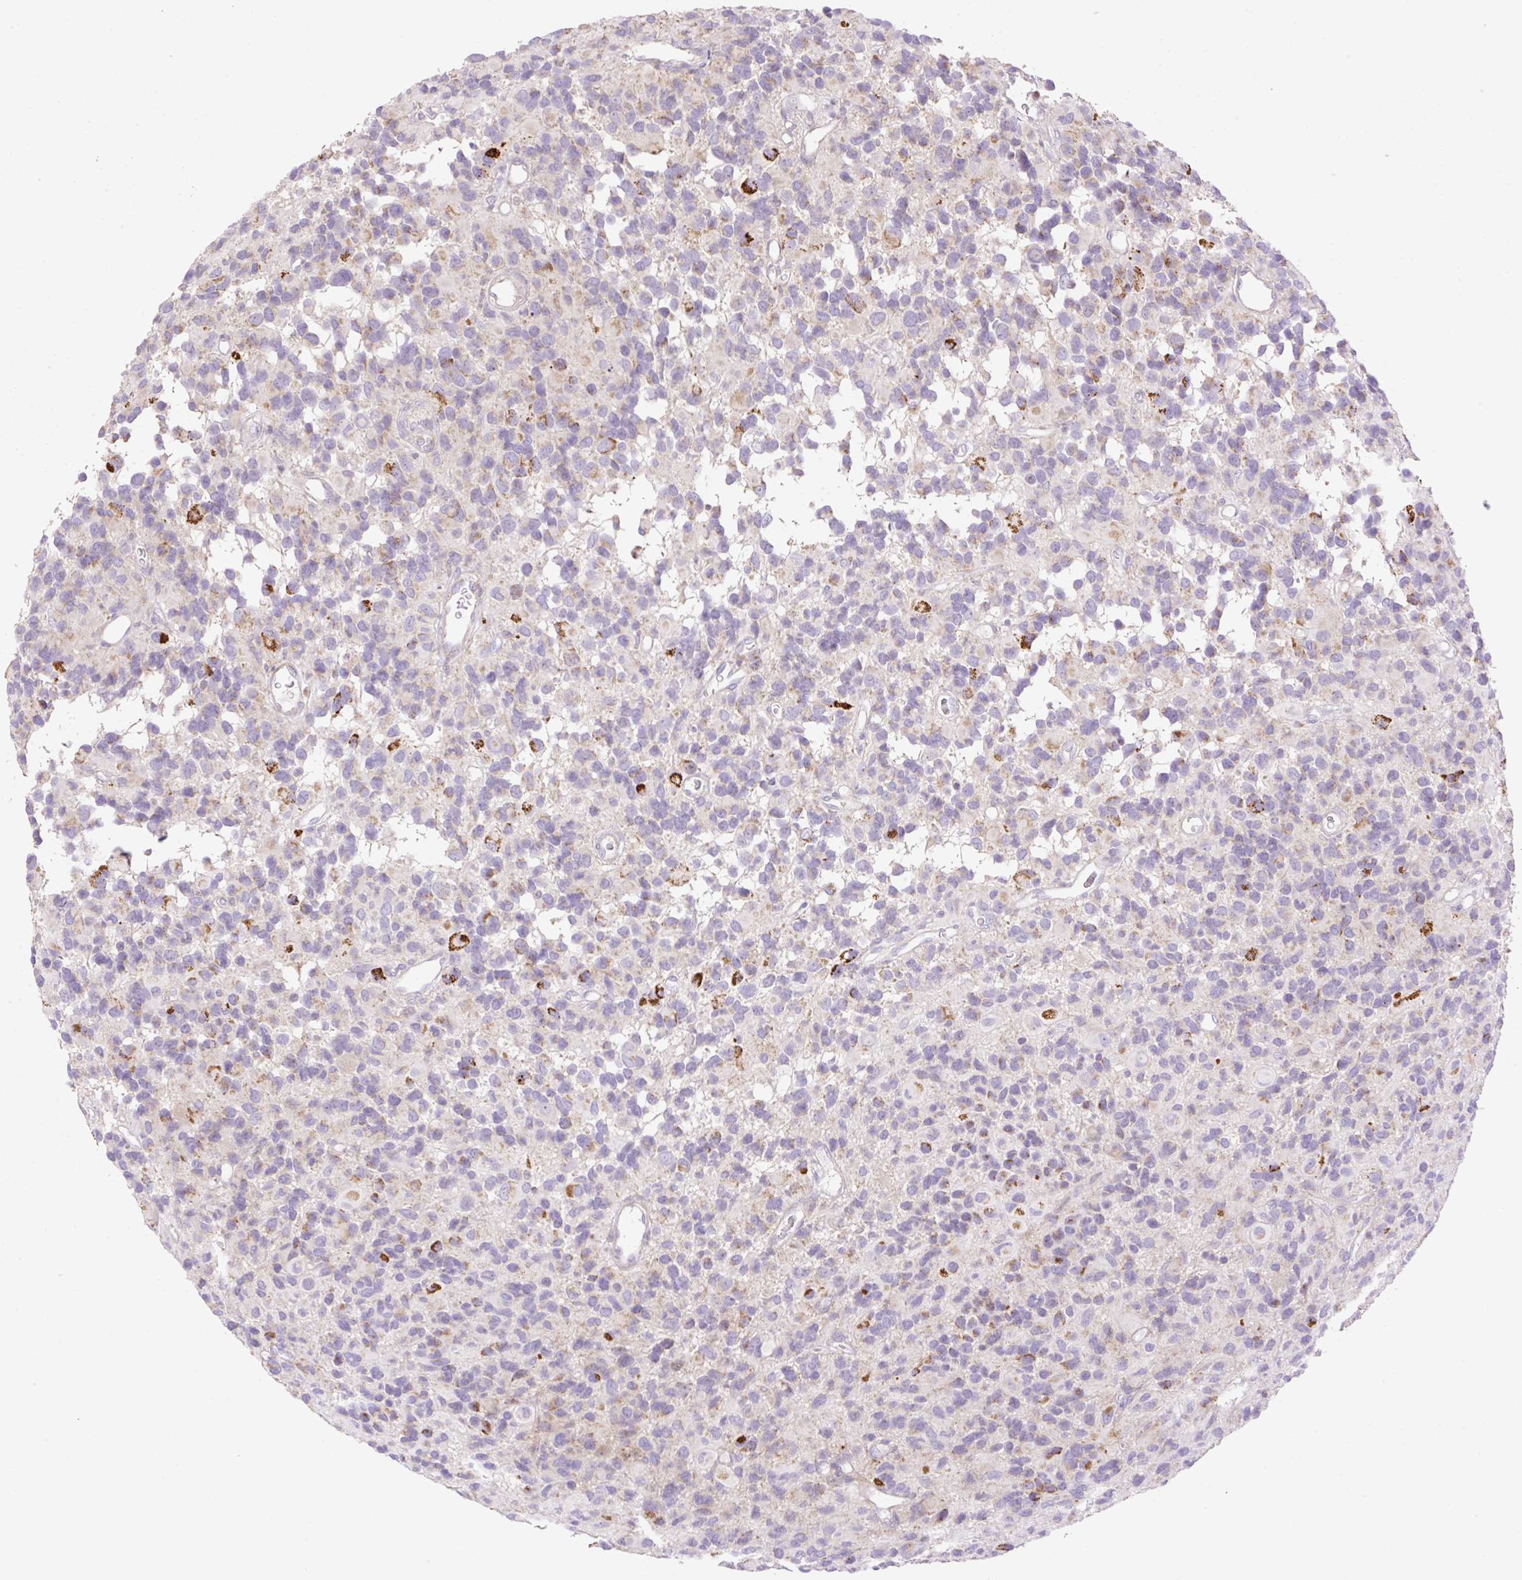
{"staining": {"intensity": "strong", "quantity": "<25%", "location": "cytoplasmic/membranous"}, "tissue": "glioma", "cell_type": "Tumor cells", "image_type": "cancer", "snomed": [{"axis": "morphology", "description": "Glioma, malignant, High grade"}, {"axis": "topography", "description": "Brain"}], "caption": "The micrograph displays a brown stain indicating the presence of a protein in the cytoplasmic/membranous of tumor cells in malignant glioma (high-grade).", "gene": "VPS25", "patient": {"sex": "male", "age": 77}}